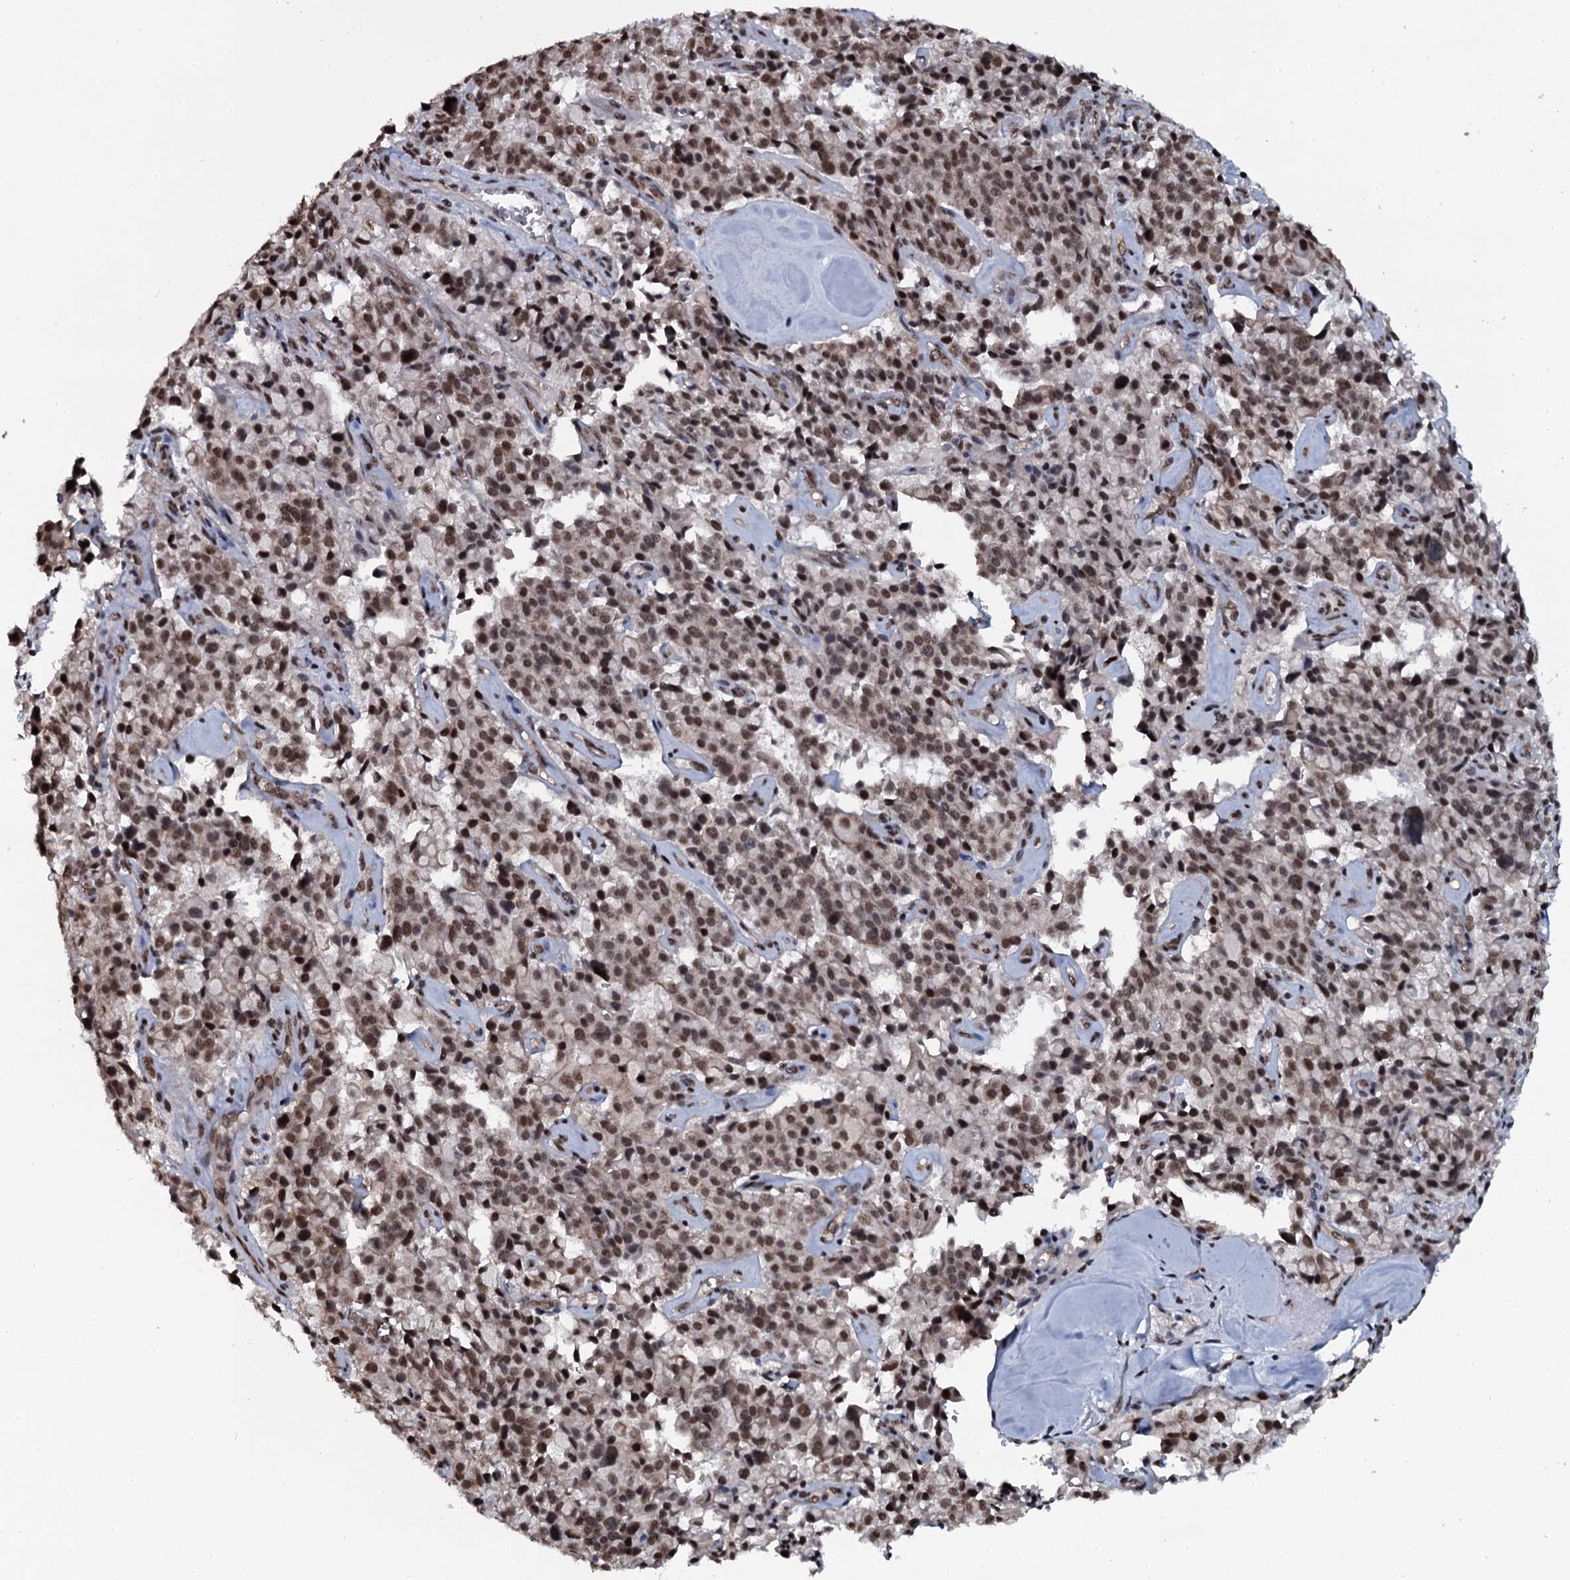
{"staining": {"intensity": "moderate", "quantity": ">75%", "location": "nuclear"}, "tissue": "pancreatic cancer", "cell_type": "Tumor cells", "image_type": "cancer", "snomed": [{"axis": "morphology", "description": "Adenocarcinoma, NOS"}, {"axis": "topography", "description": "Pancreas"}], "caption": "Pancreatic adenocarcinoma stained for a protein (brown) shows moderate nuclear positive positivity in approximately >75% of tumor cells.", "gene": "SH2D4B", "patient": {"sex": "male", "age": 65}}